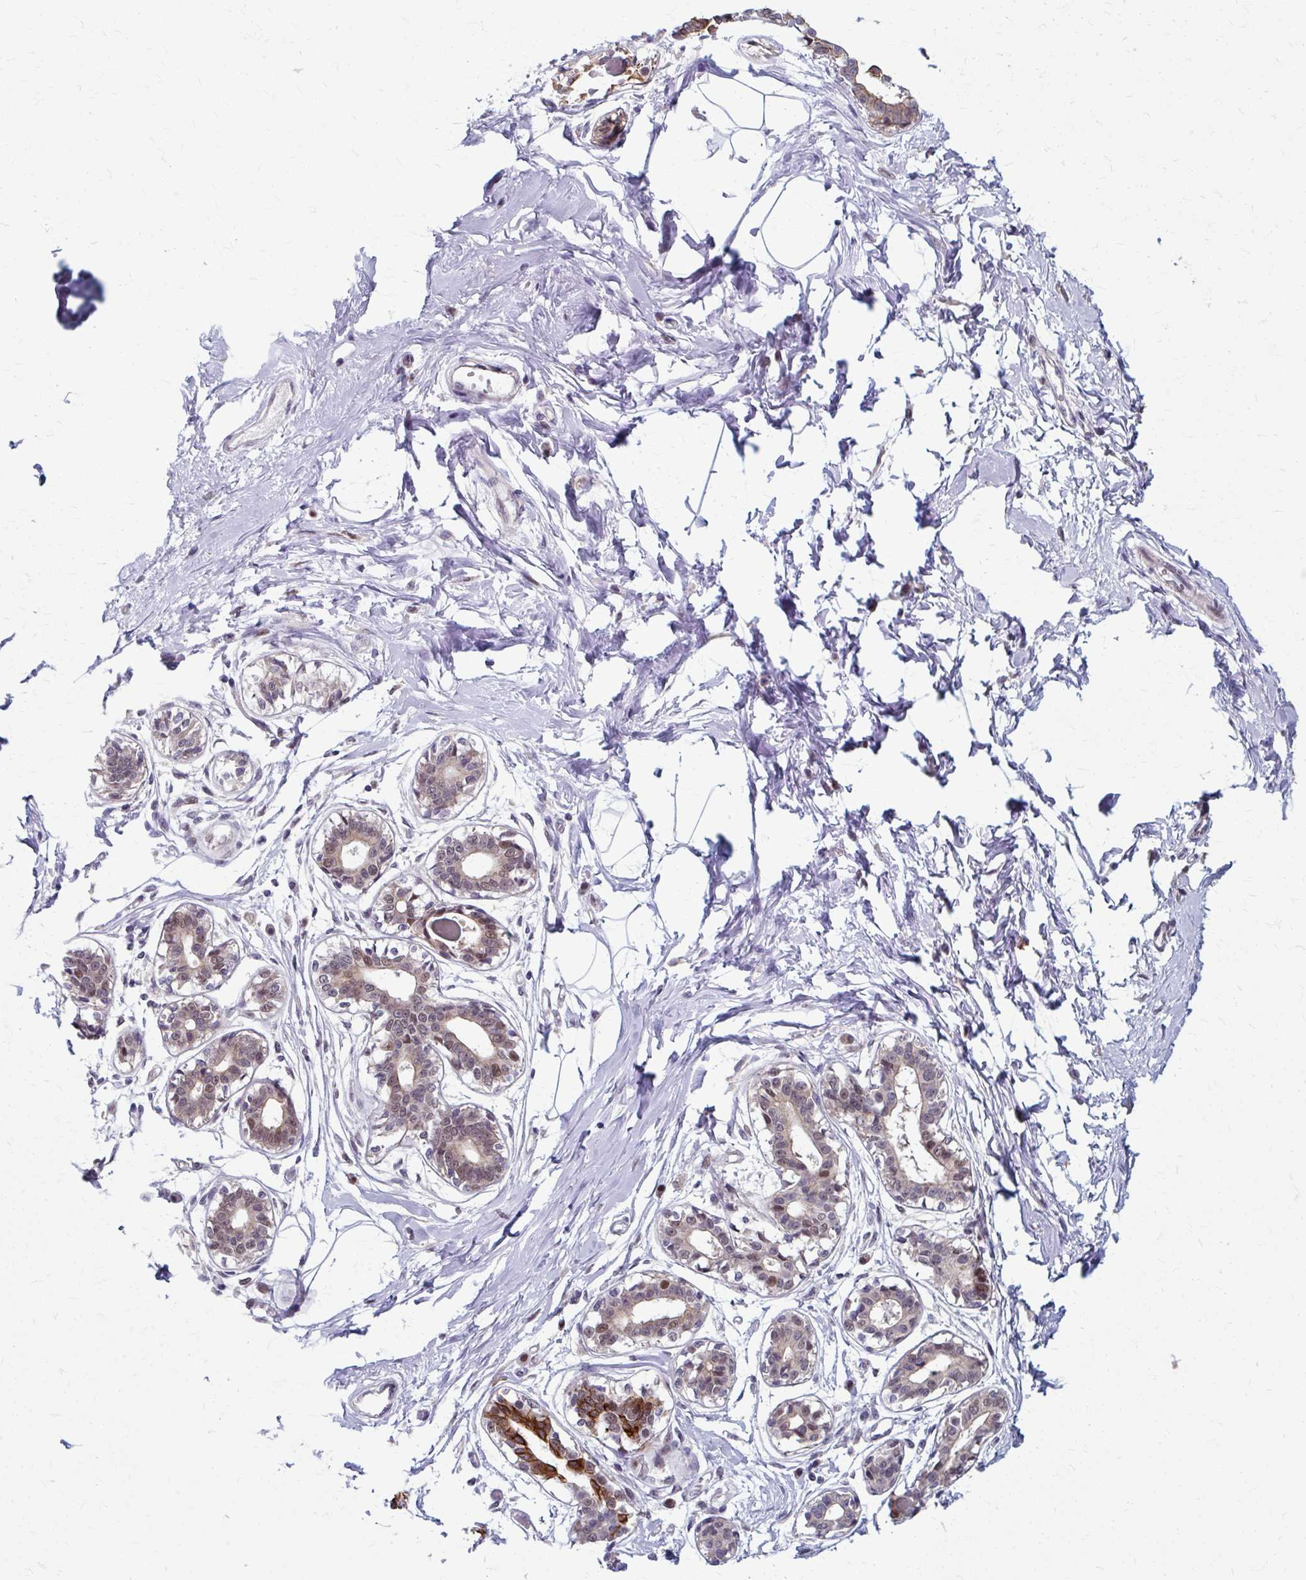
{"staining": {"intensity": "negative", "quantity": "none", "location": "none"}, "tissue": "breast", "cell_type": "Adipocytes", "image_type": "normal", "snomed": [{"axis": "morphology", "description": "Normal tissue, NOS"}, {"axis": "topography", "description": "Breast"}], "caption": "Adipocytes show no significant positivity in normal breast. (Brightfield microscopy of DAB (3,3'-diaminobenzidine) immunohistochemistry (IHC) at high magnification).", "gene": "ZNF555", "patient": {"sex": "female", "age": 45}}